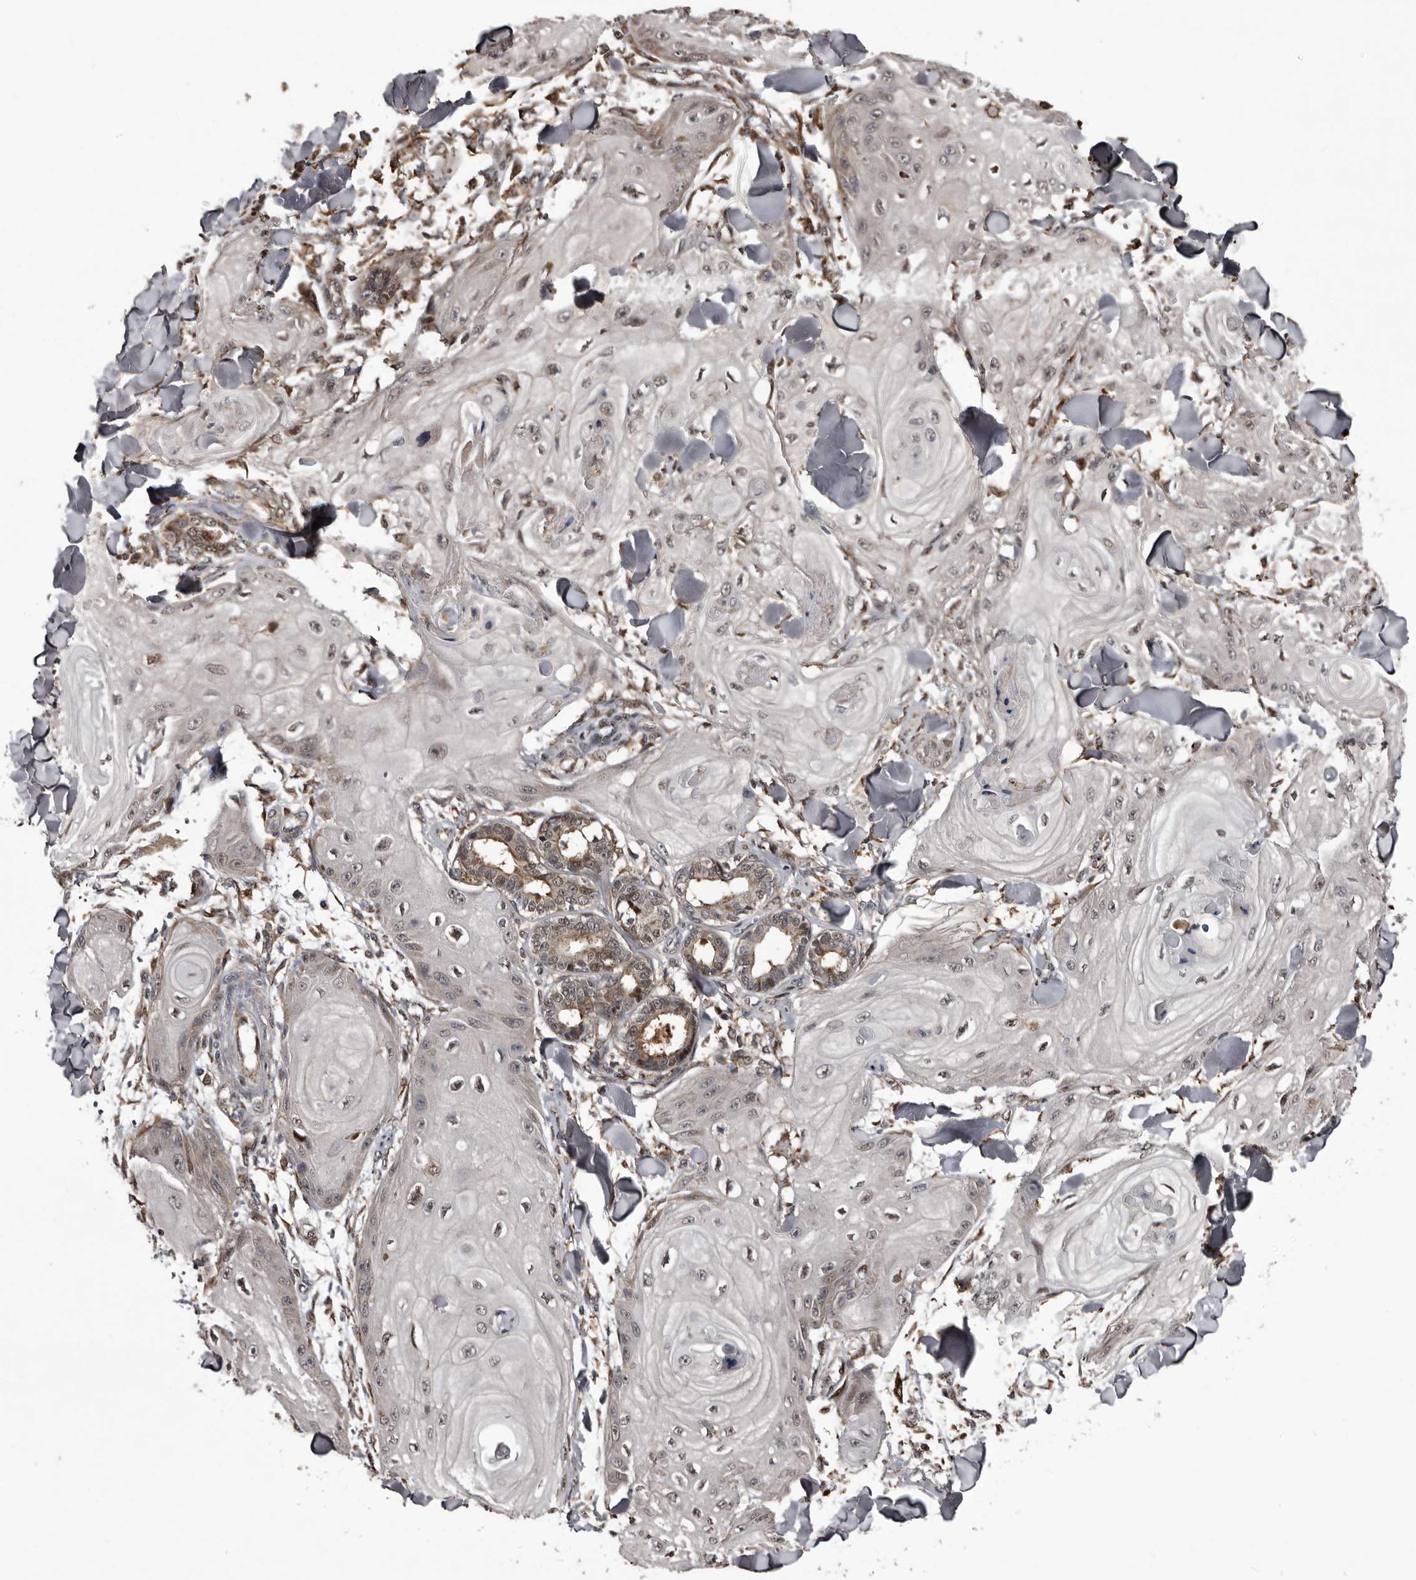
{"staining": {"intensity": "negative", "quantity": "none", "location": "none"}, "tissue": "skin cancer", "cell_type": "Tumor cells", "image_type": "cancer", "snomed": [{"axis": "morphology", "description": "Squamous cell carcinoma, NOS"}, {"axis": "topography", "description": "Skin"}], "caption": "Immunohistochemistry (IHC) of human skin cancer (squamous cell carcinoma) shows no staining in tumor cells.", "gene": "SERTAD4", "patient": {"sex": "male", "age": 74}}